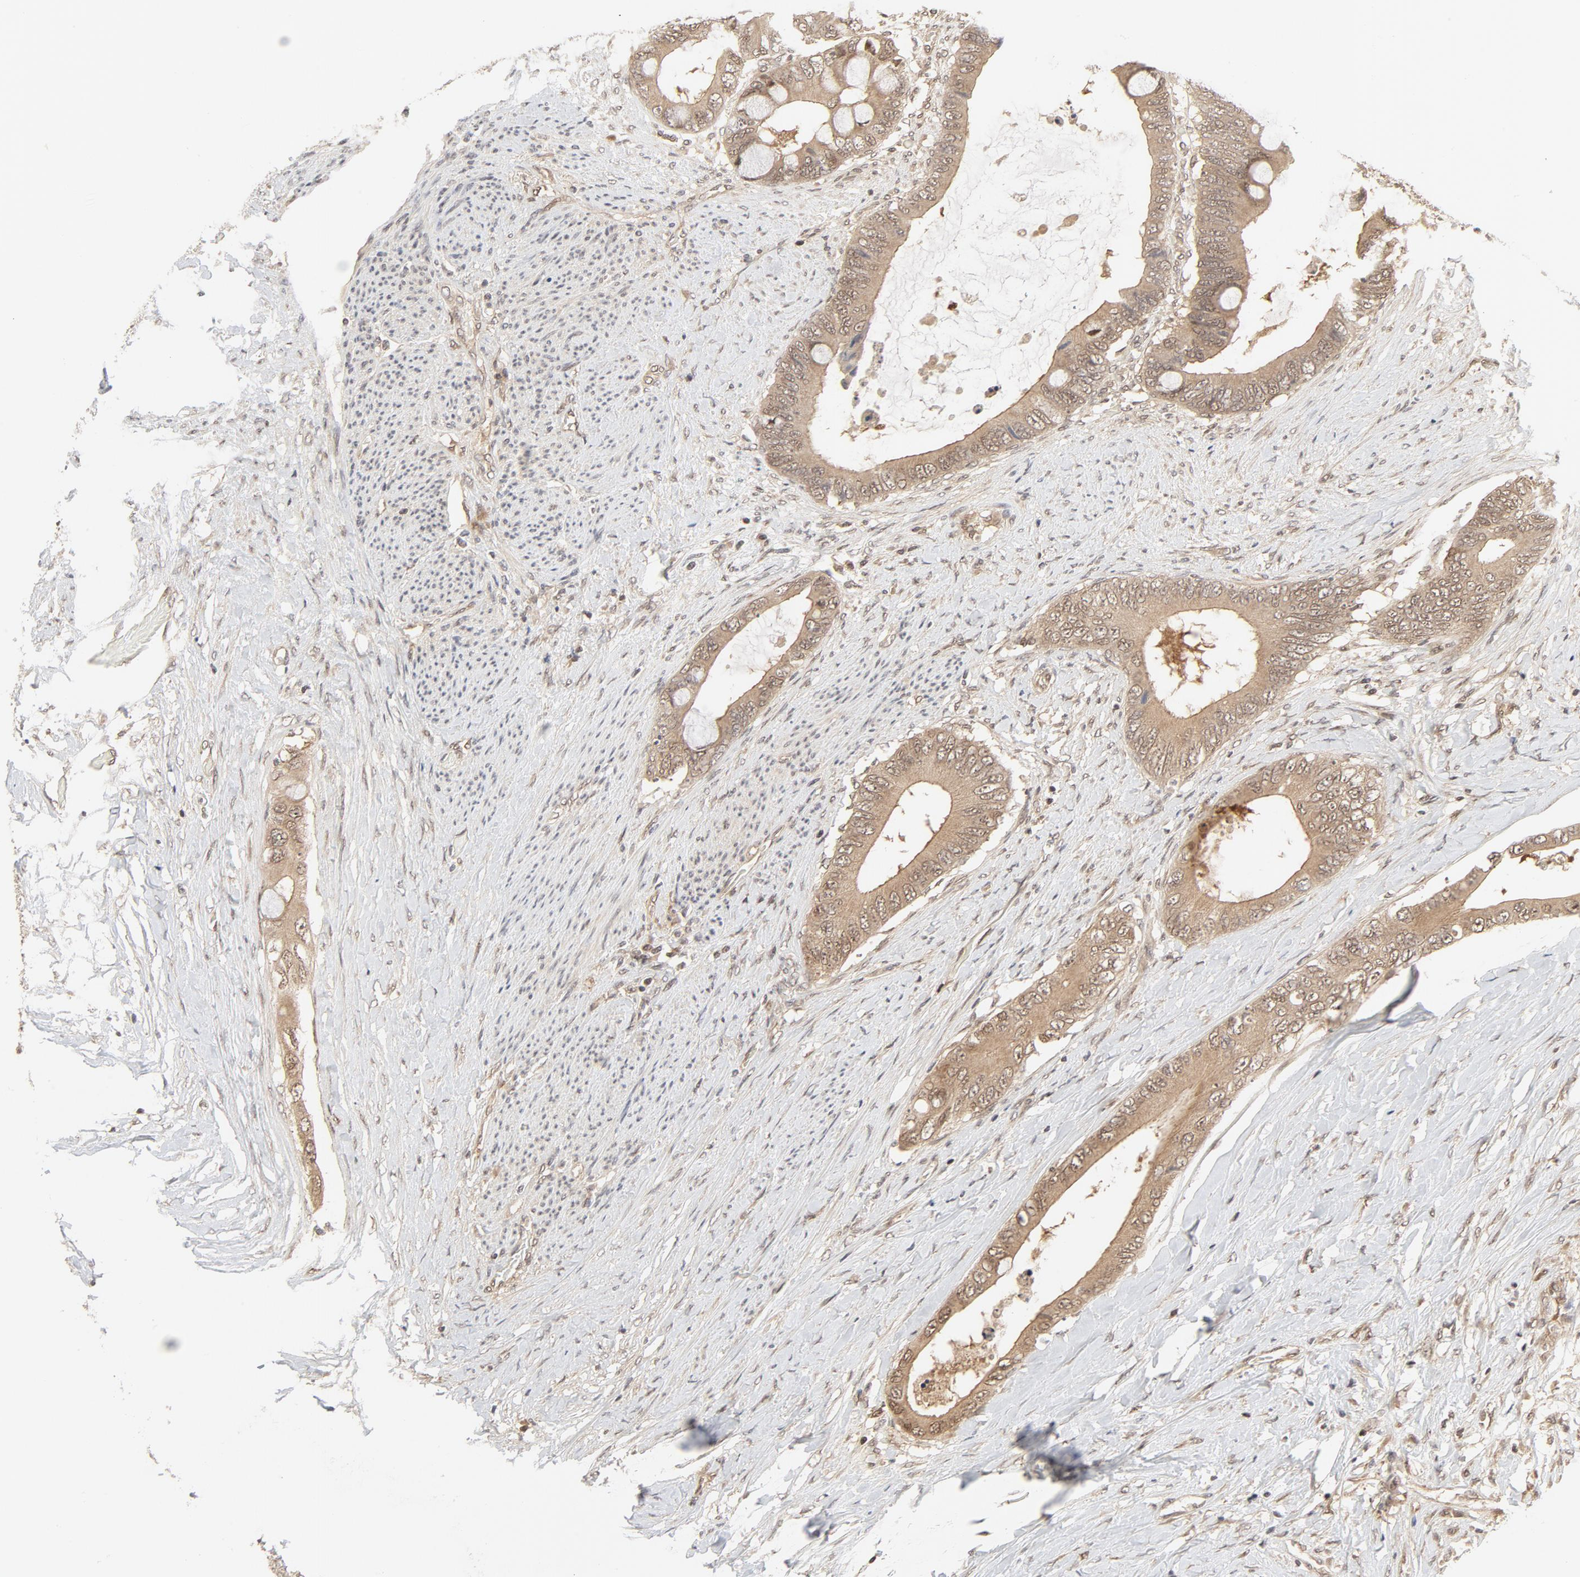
{"staining": {"intensity": "weak", "quantity": ">75%", "location": "nuclear"}, "tissue": "colorectal cancer", "cell_type": "Tumor cells", "image_type": "cancer", "snomed": [{"axis": "morphology", "description": "Normal tissue, NOS"}, {"axis": "morphology", "description": "Adenocarcinoma, NOS"}, {"axis": "topography", "description": "Rectum"}, {"axis": "topography", "description": "Peripheral nerve tissue"}], "caption": "Immunohistochemical staining of colorectal cancer (adenocarcinoma) exhibits low levels of weak nuclear expression in about >75% of tumor cells.", "gene": "NEDD8", "patient": {"sex": "female", "age": 77}}